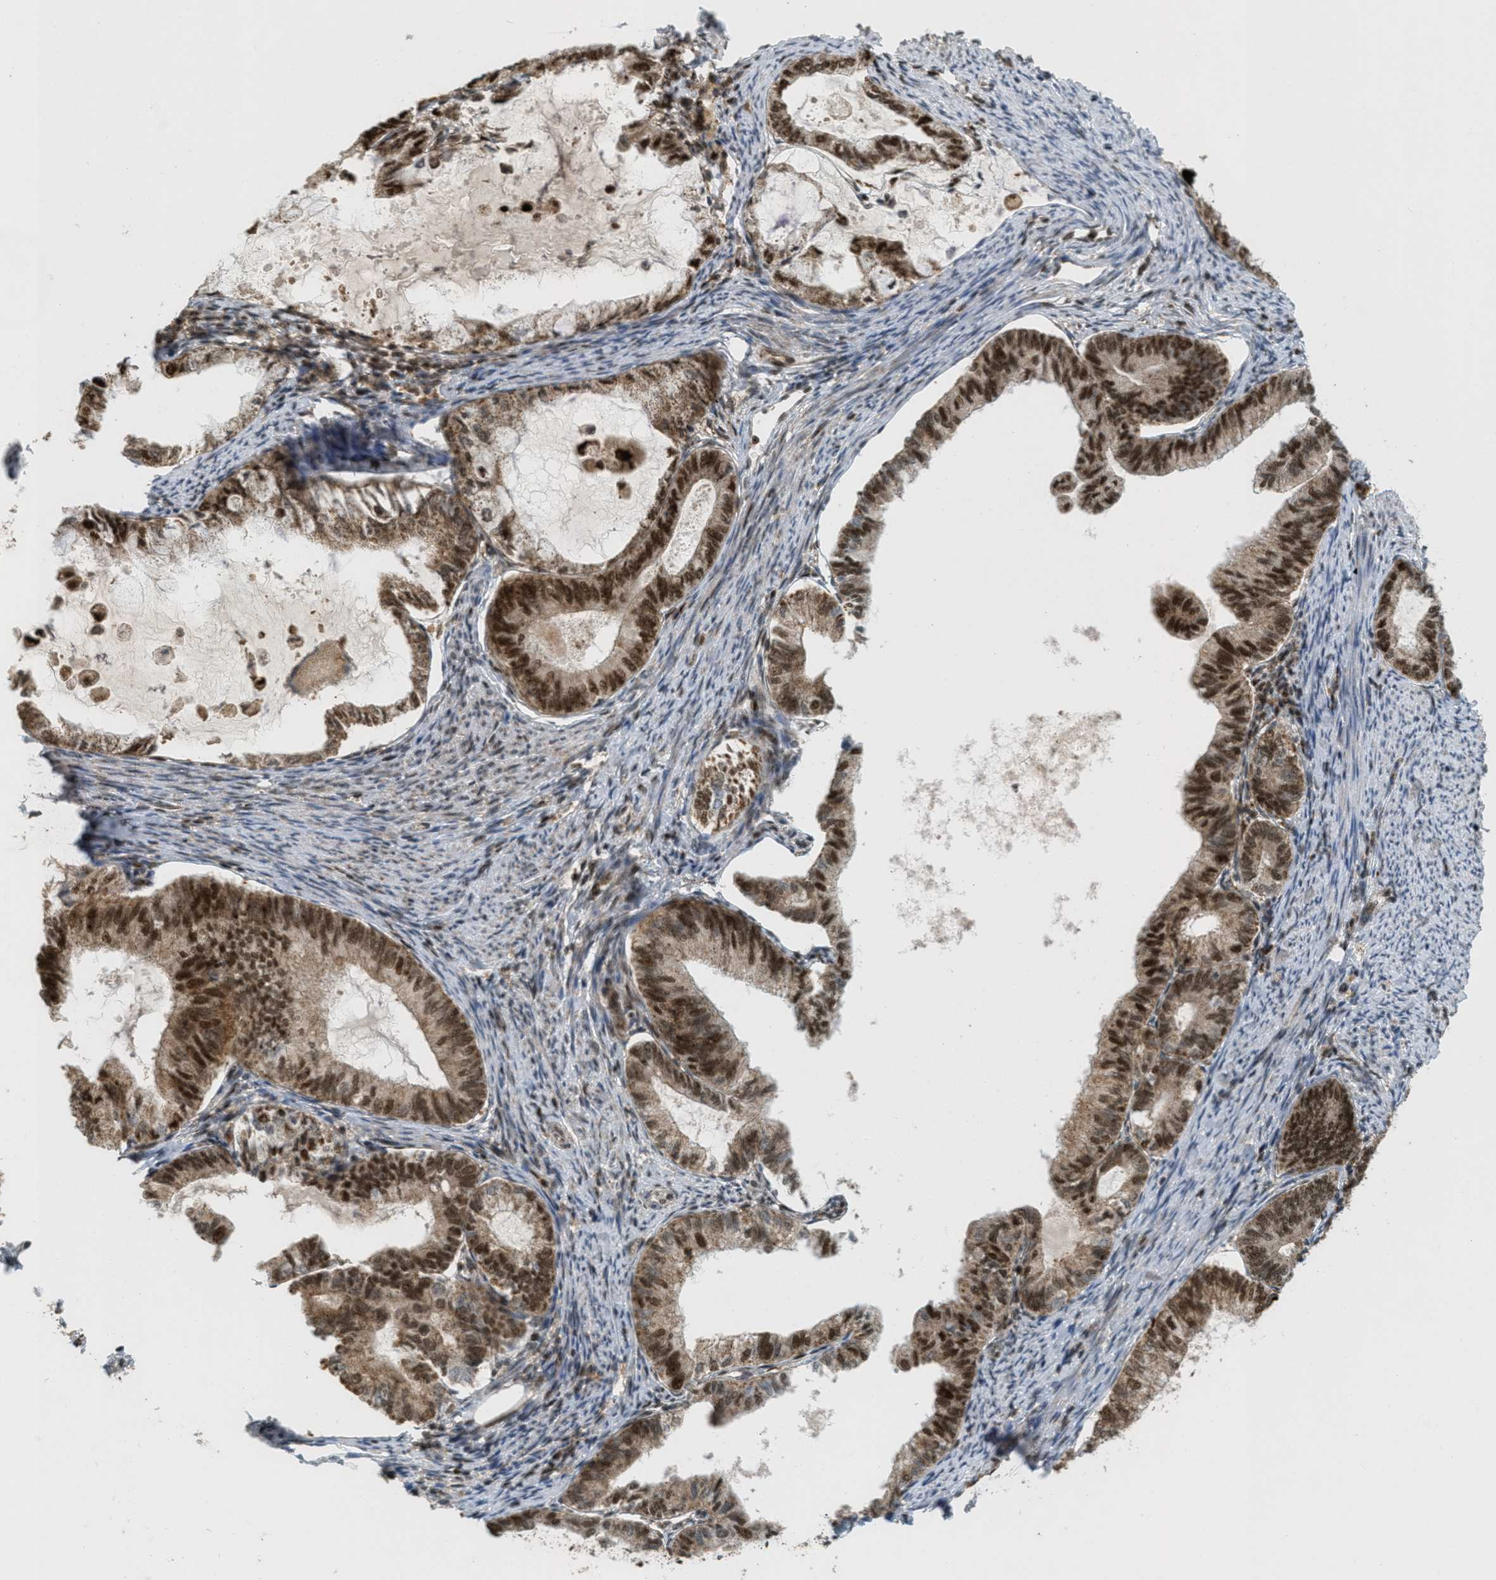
{"staining": {"intensity": "strong", "quantity": ">75%", "location": "cytoplasmic/membranous,nuclear"}, "tissue": "endometrial cancer", "cell_type": "Tumor cells", "image_type": "cancer", "snomed": [{"axis": "morphology", "description": "Adenocarcinoma, NOS"}, {"axis": "topography", "description": "Endometrium"}], "caption": "About >75% of tumor cells in endometrial adenocarcinoma exhibit strong cytoplasmic/membranous and nuclear protein staining as visualized by brown immunohistochemical staining.", "gene": "TLK1", "patient": {"sex": "female", "age": 86}}